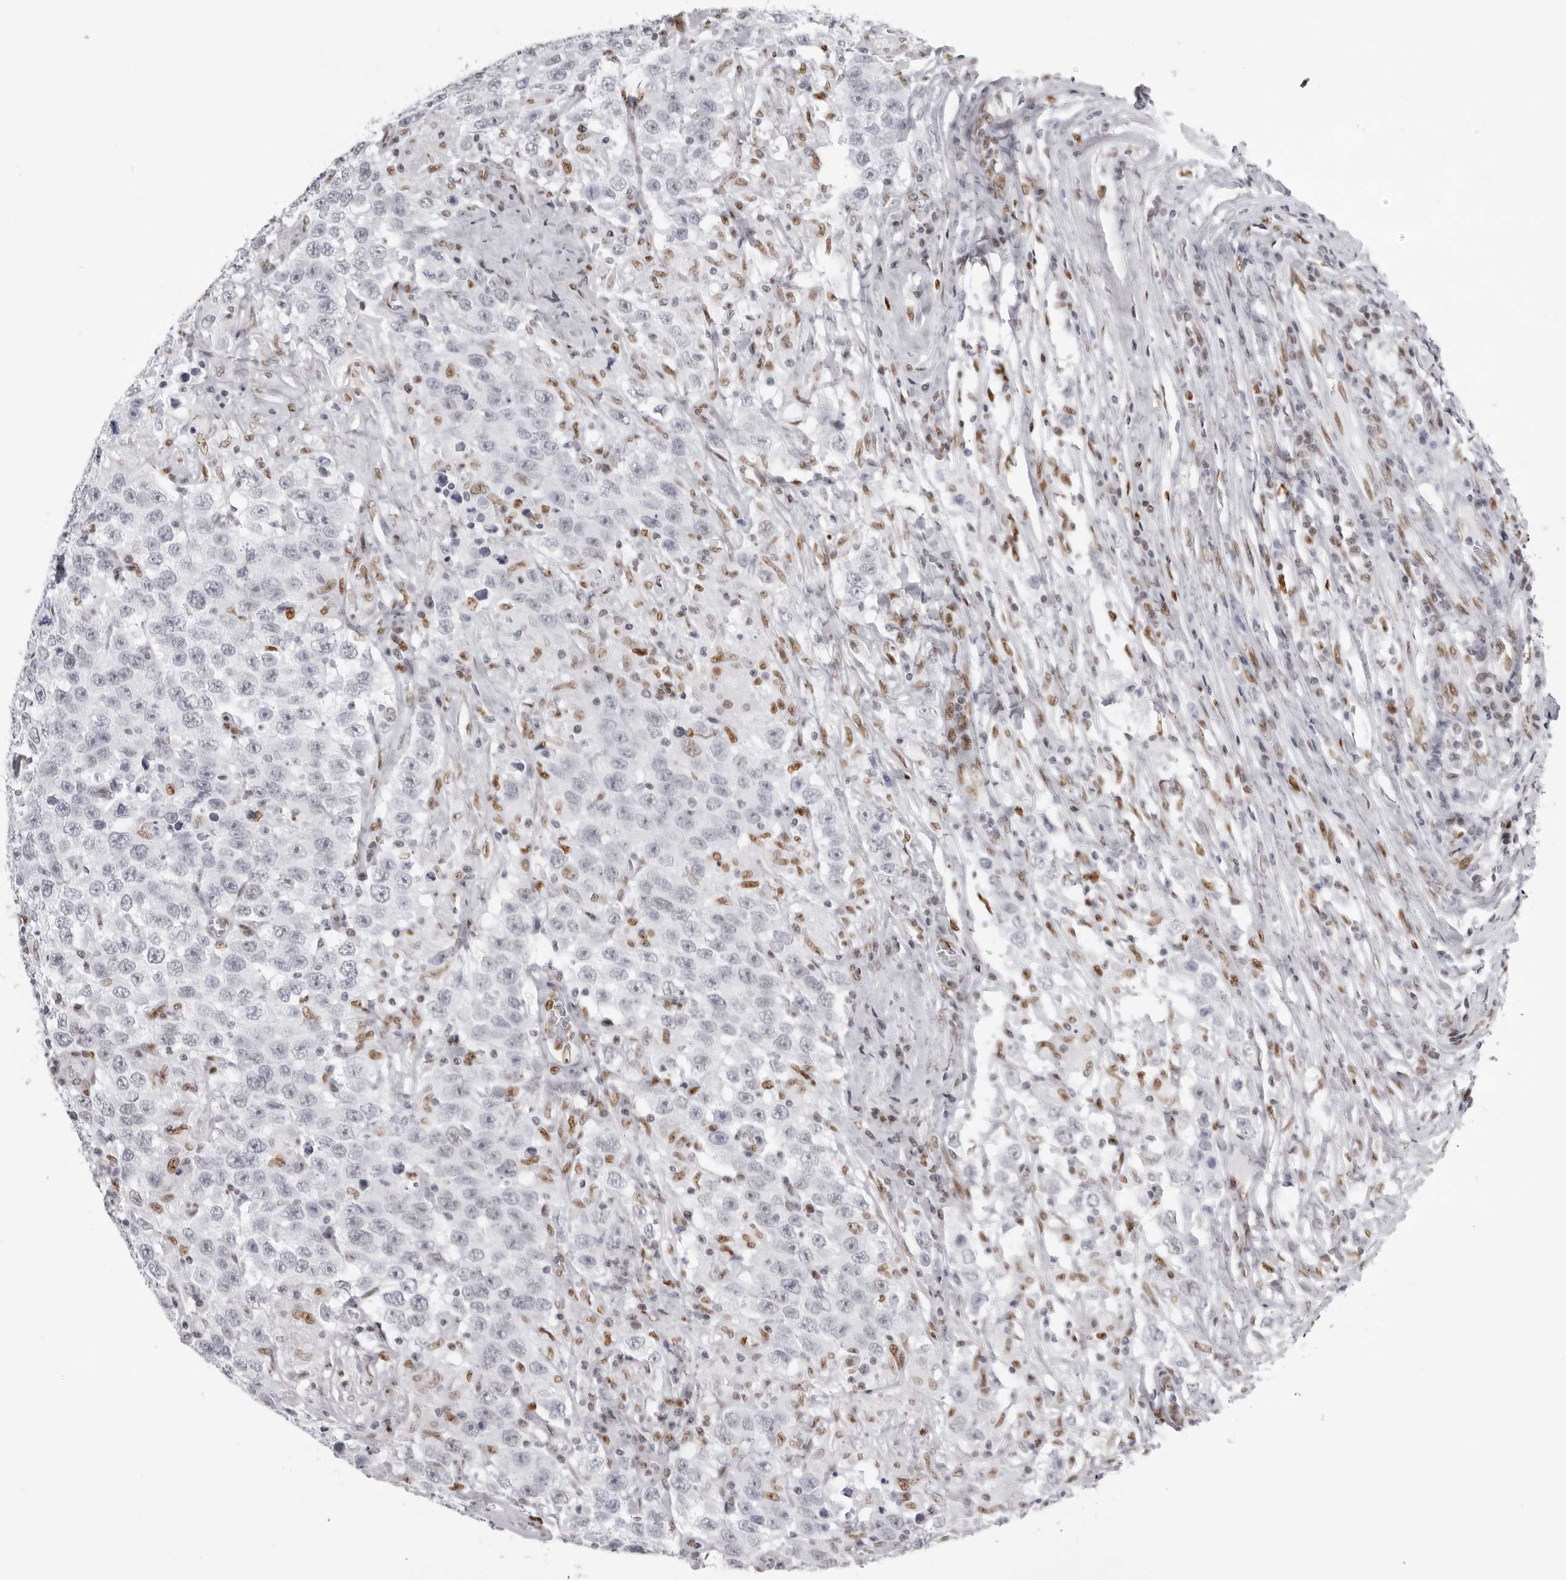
{"staining": {"intensity": "negative", "quantity": "none", "location": "none"}, "tissue": "testis cancer", "cell_type": "Tumor cells", "image_type": "cancer", "snomed": [{"axis": "morphology", "description": "Seminoma, NOS"}, {"axis": "topography", "description": "Testis"}], "caption": "This image is of testis cancer stained with IHC to label a protein in brown with the nuclei are counter-stained blue. There is no staining in tumor cells.", "gene": "IRF2BP2", "patient": {"sex": "male", "age": 41}}